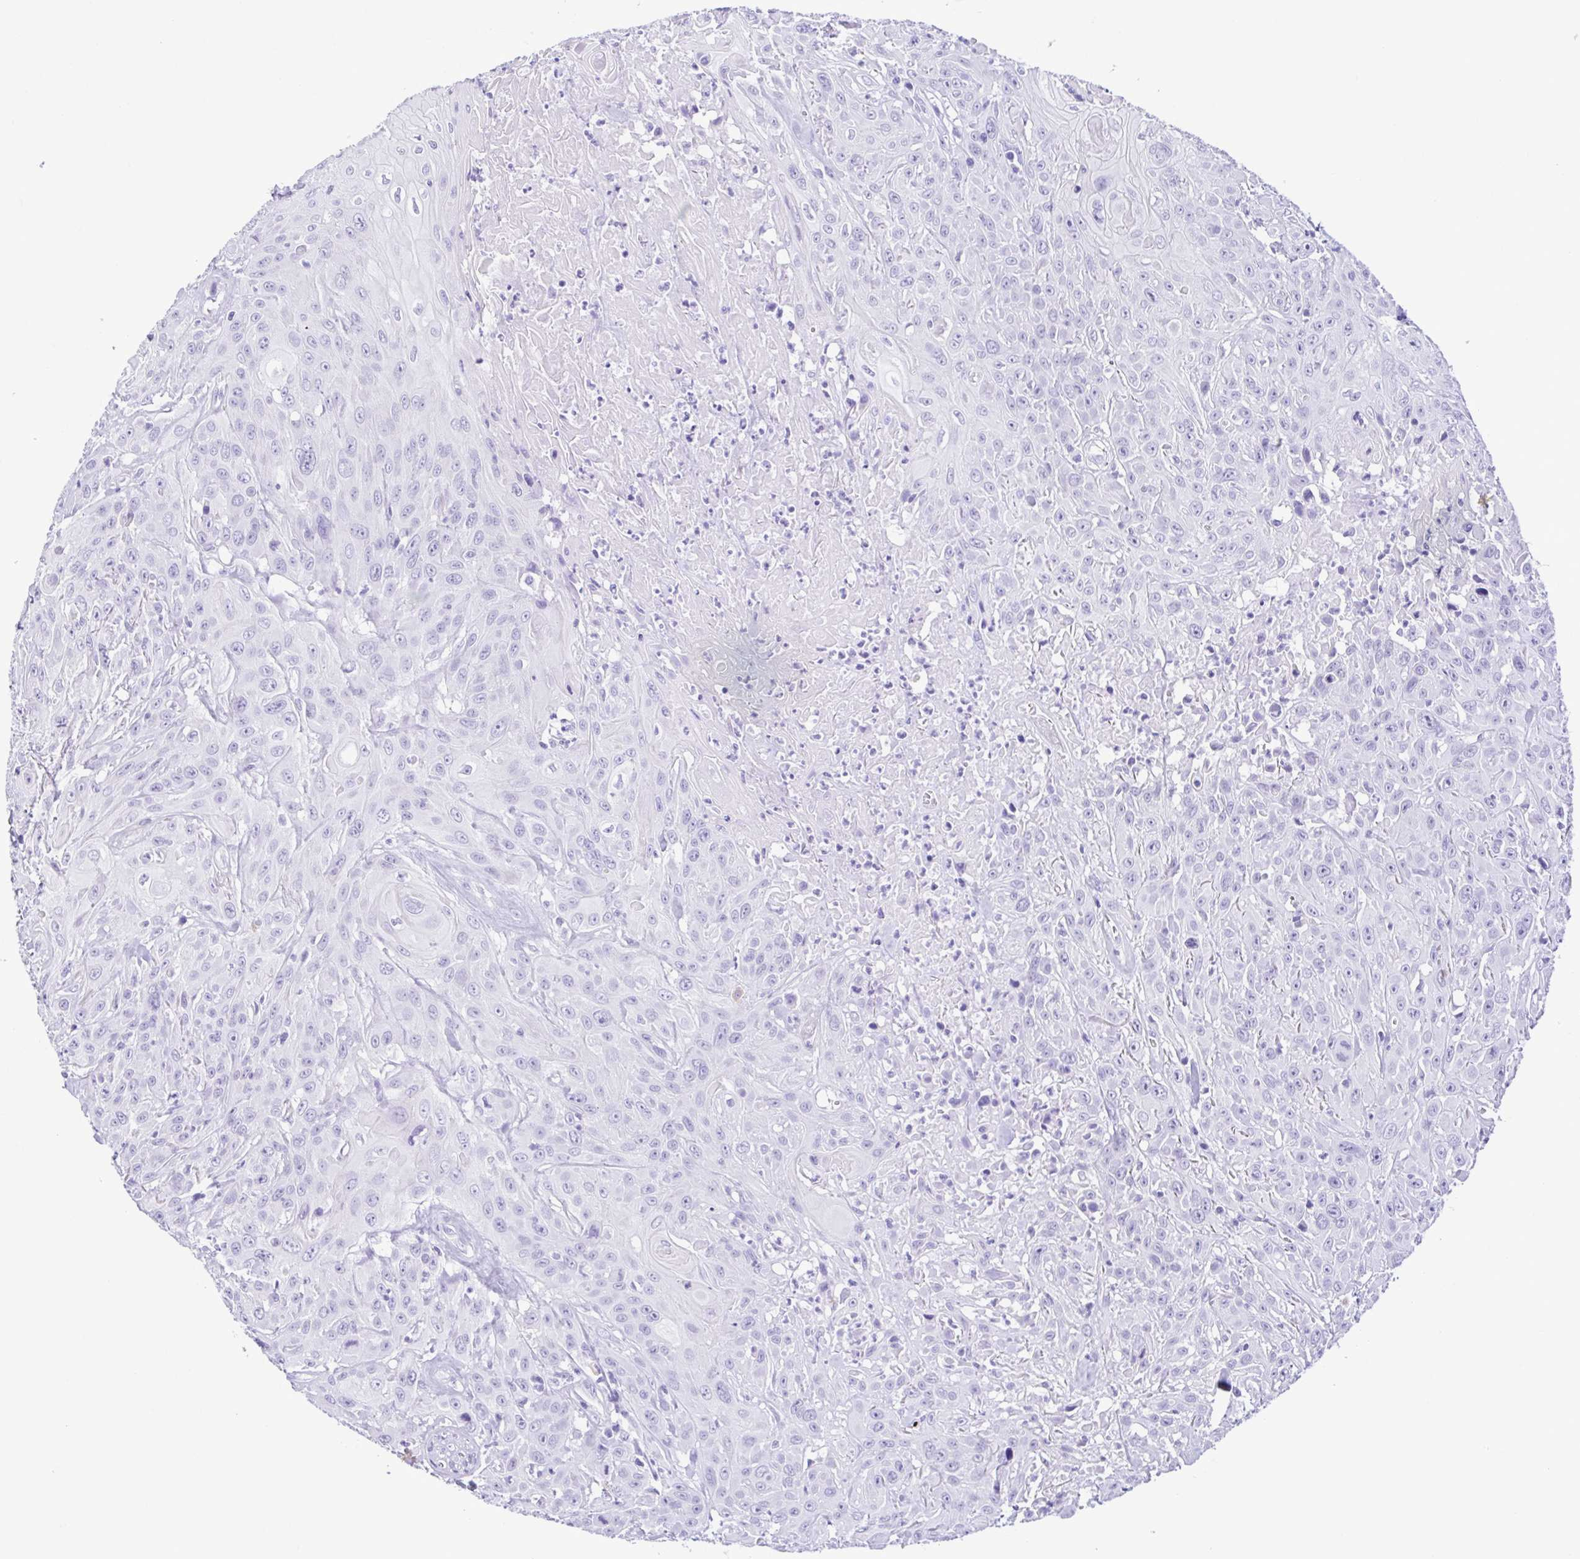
{"staining": {"intensity": "negative", "quantity": "none", "location": "none"}, "tissue": "head and neck cancer", "cell_type": "Tumor cells", "image_type": "cancer", "snomed": [{"axis": "morphology", "description": "Squamous cell carcinoma, NOS"}, {"axis": "topography", "description": "Skin"}, {"axis": "topography", "description": "Head-Neck"}], "caption": "Tumor cells show no significant protein staining in squamous cell carcinoma (head and neck).", "gene": "SPATA16", "patient": {"sex": "male", "age": 80}}